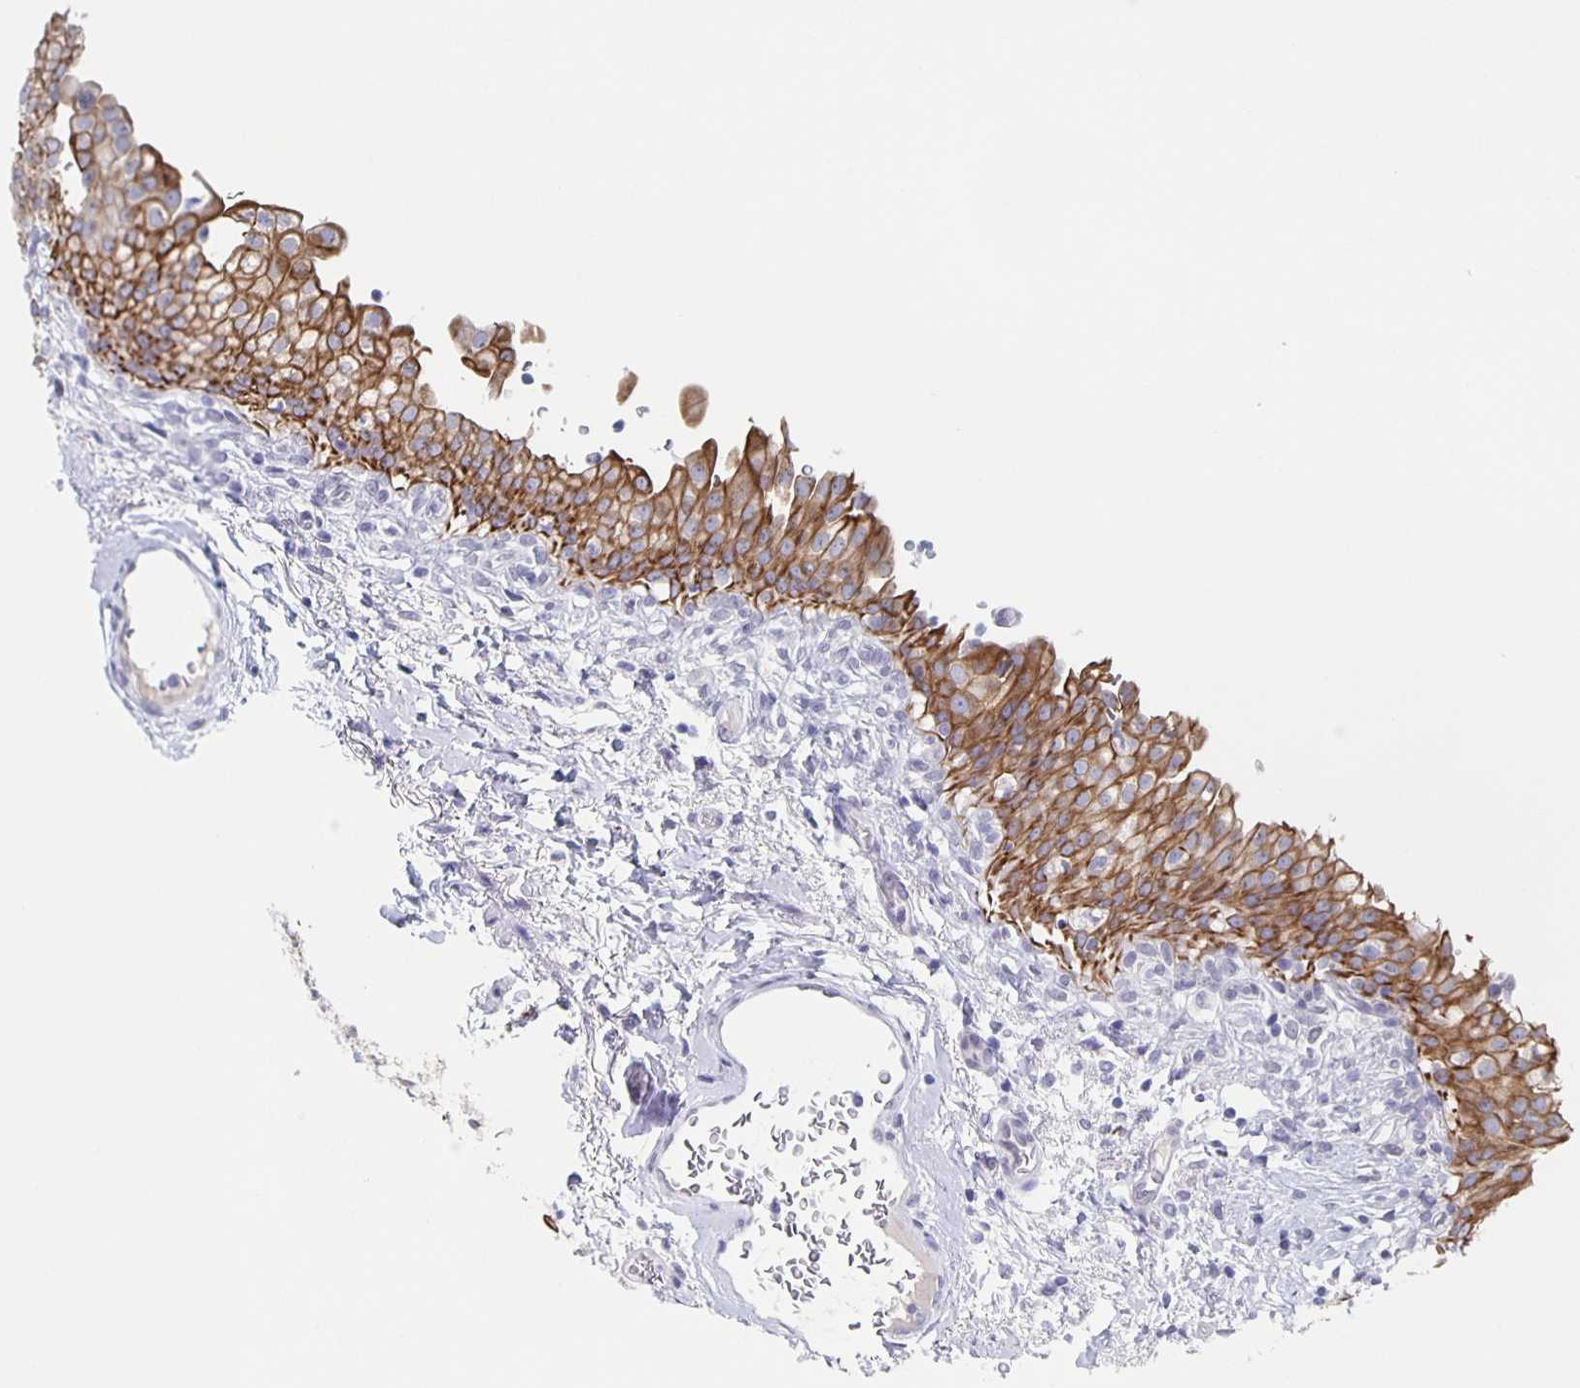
{"staining": {"intensity": "strong", "quantity": "25%-75%", "location": "cytoplasmic/membranous"}, "tissue": "urinary bladder", "cell_type": "Urothelial cells", "image_type": "normal", "snomed": [{"axis": "morphology", "description": "Normal tissue, NOS"}, {"axis": "topography", "description": "Urinary bladder"}, {"axis": "topography", "description": "Peripheral nerve tissue"}], "caption": "Protein analysis of unremarkable urinary bladder displays strong cytoplasmic/membranous expression in about 25%-75% of urothelial cells. (DAB IHC with brightfield microscopy, high magnification).", "gene": "CCDC17", "patient": {"sex": "female", "age": 60}}